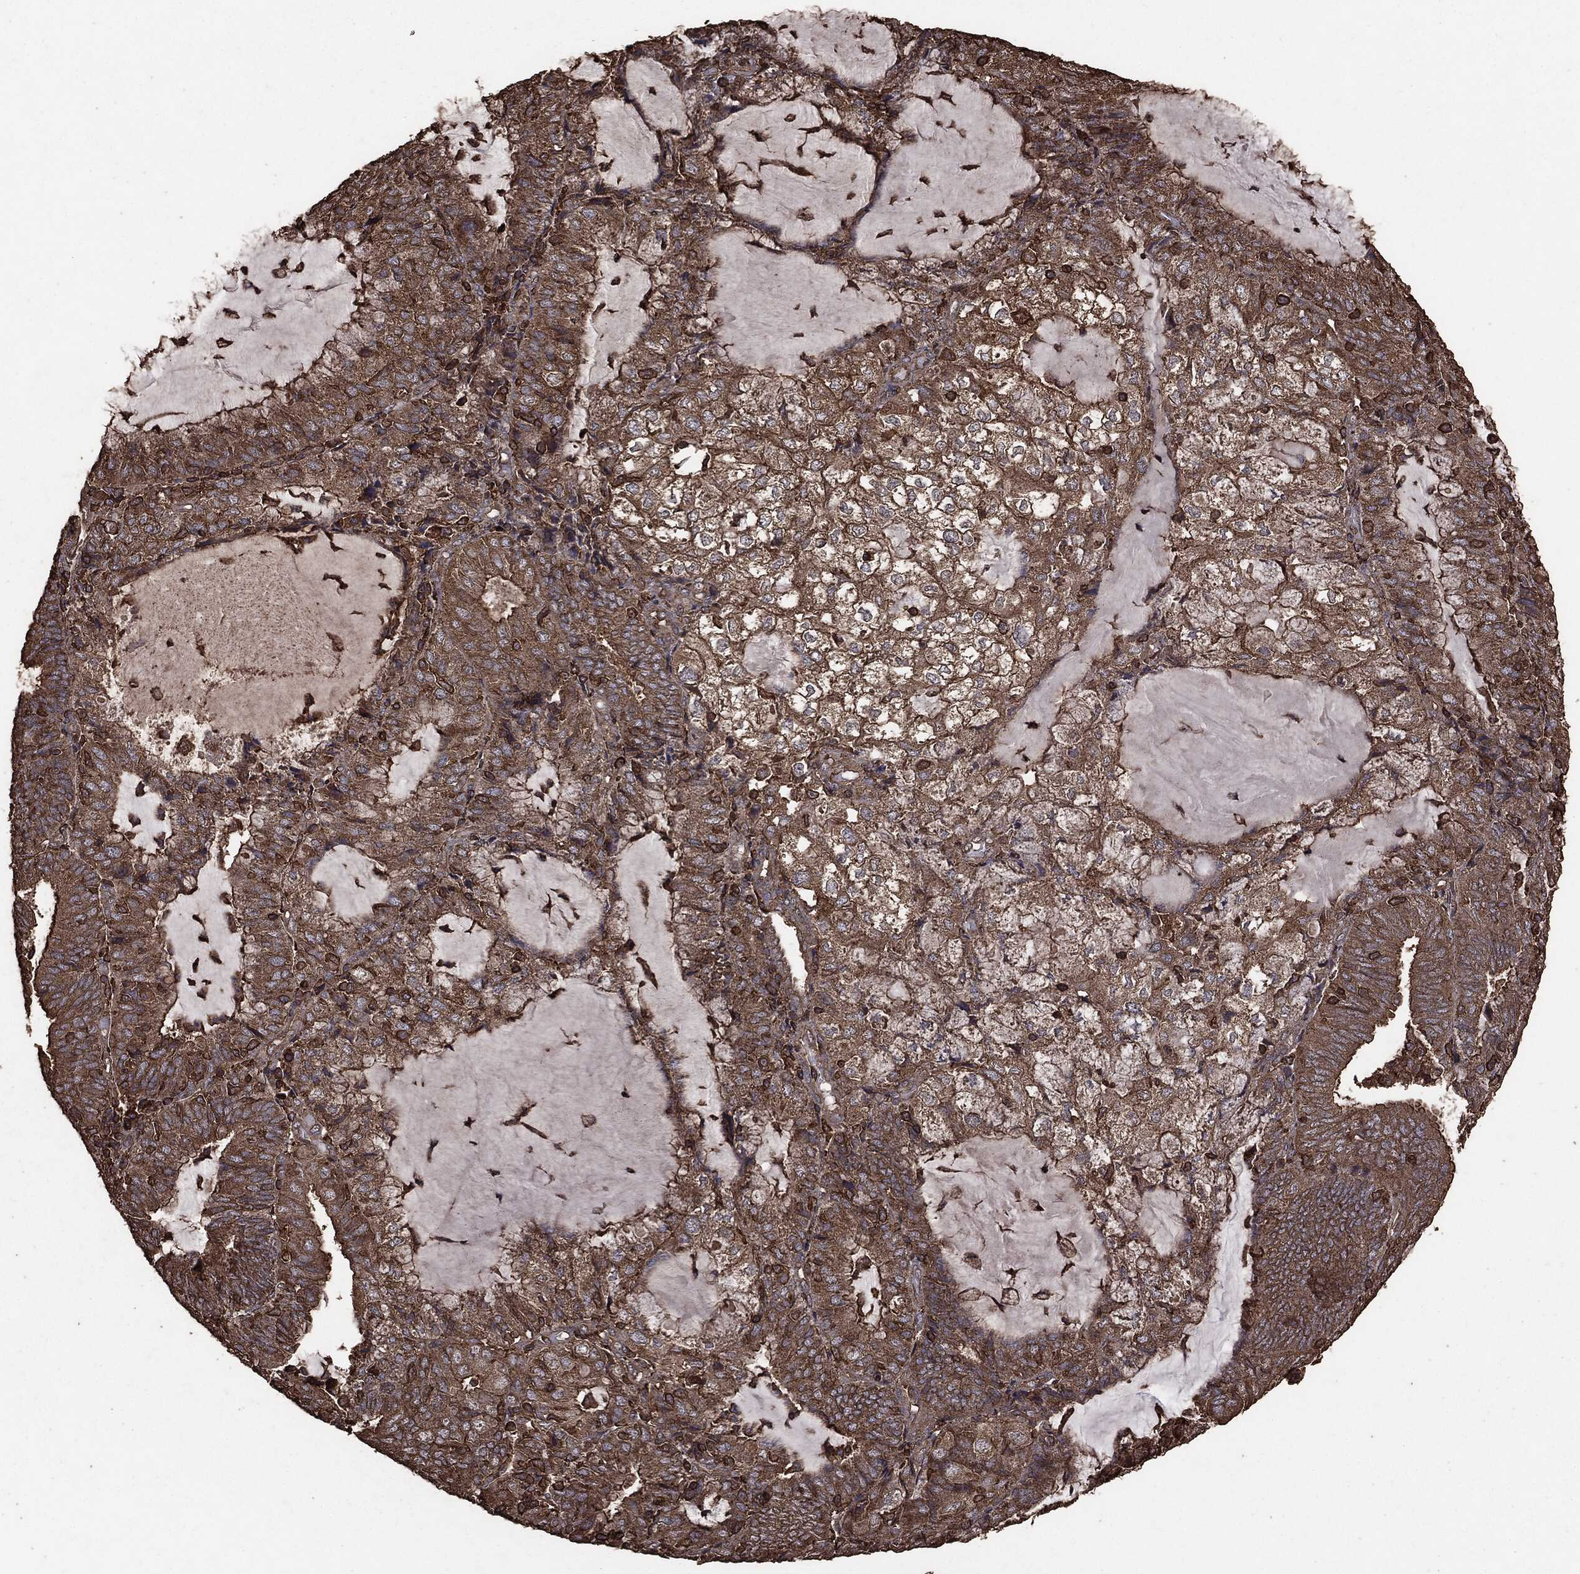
{"staining": {"intensity": "moderate", "quantity": ">75%", "location": "cytoplasmic/membranous"}, "tissue": "endometrial cancer", "cell_type": "Tumor cells", "image_type": "cancer", "snomed": [{"axis": "morphology", "description": "Adenocarcinoma, NOS"}, {"axis": "topography", "description": "Endometrium"}], "caption": "Protein staining displays moderate cytoplasmic/membranous staining in approximately >75% of tumor cells in endometrial cancer (adenocarcinoma).", "gene": "MTOR", "patient": {"sex": "female", "age": 81}}